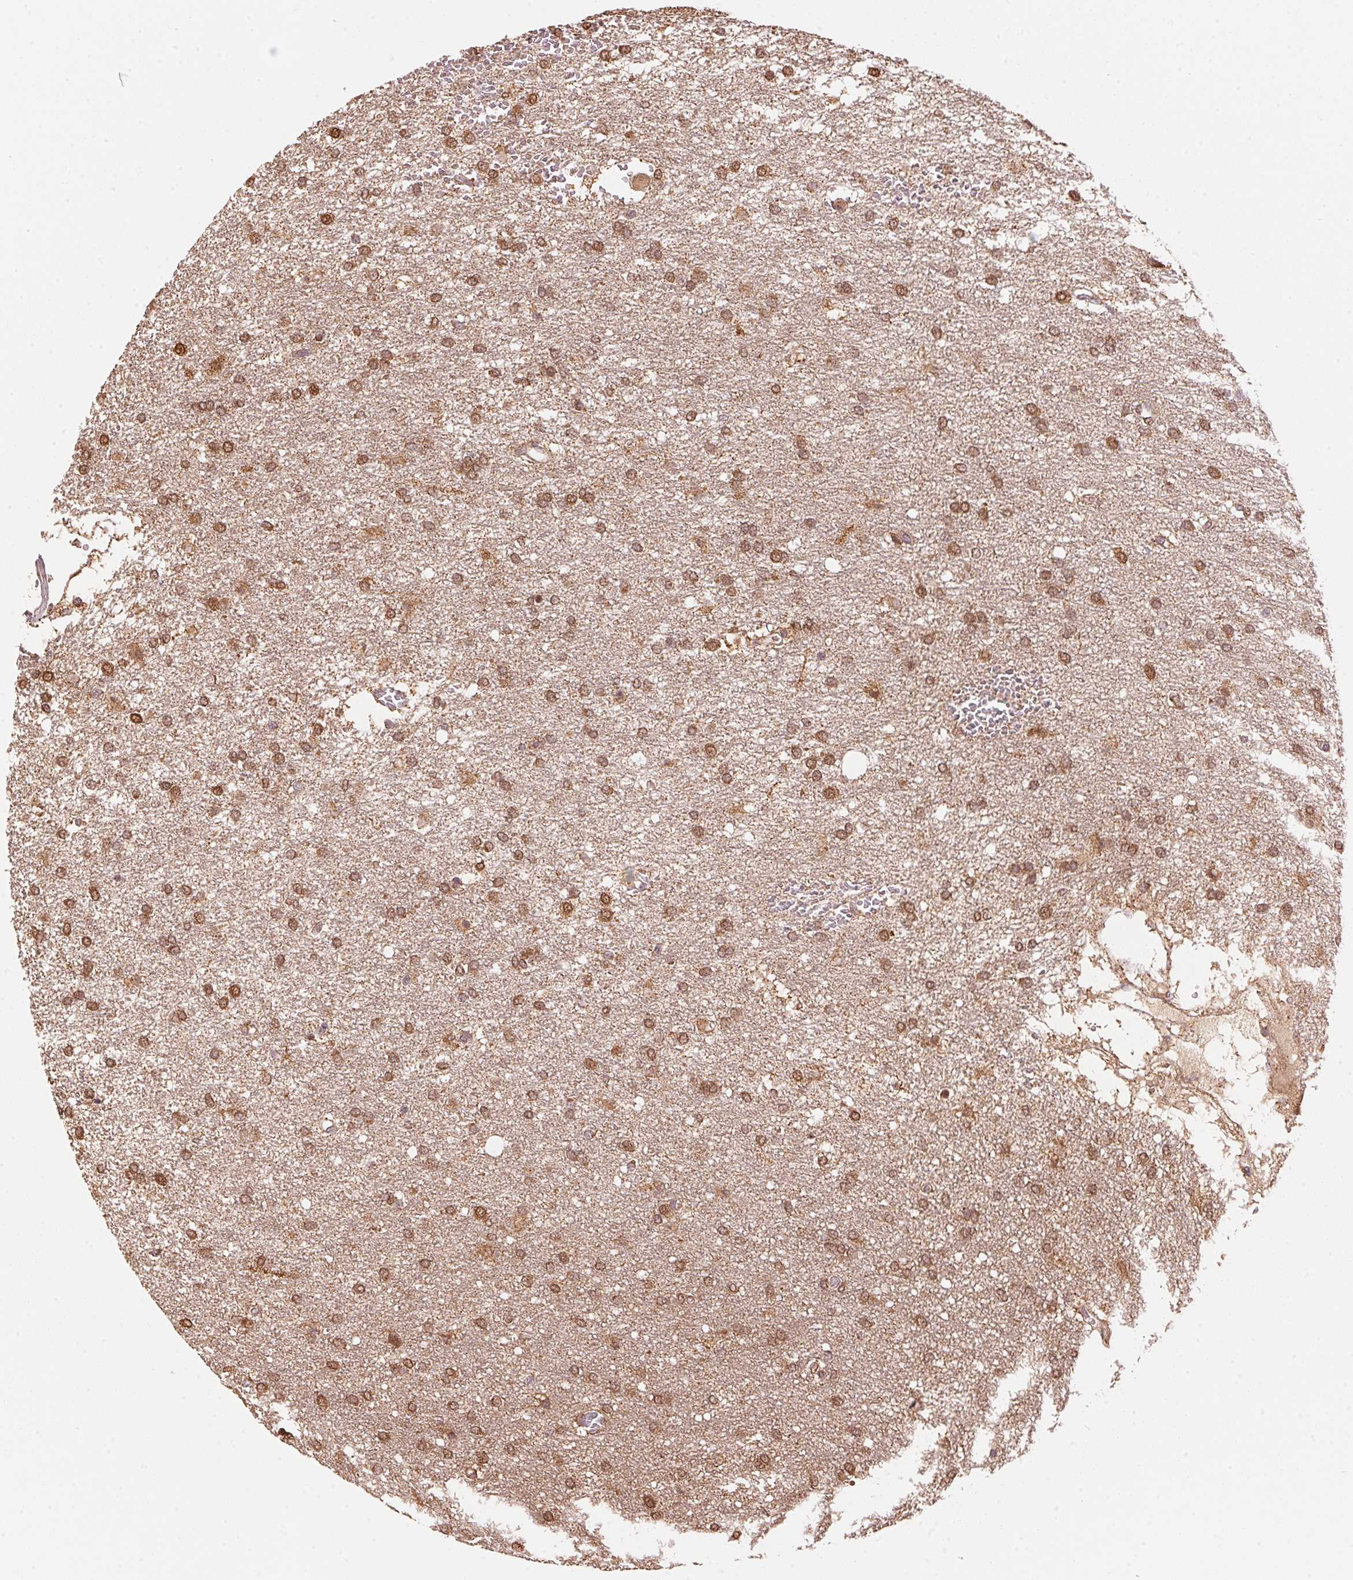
{"staining": {"intensity": "strong", "quantity": ">75%", "location": "cytoplasmic/membranous,nuclear"}, "tissue": "glioma", "cell_type": "Tumor cells", "image_type": "cancer", "snomed": [{"axis": "morphology", "description": "Glioma, malignant, High grade"}, {"axis": "topography", "description": "Brain"}], "caption": "Immunohistochemical staining of glioma shows high levels of strong cytoplasmic/membranous and nuclear protein staining in about >75% of tumor cells.", "gene": "ARHGAP6", "patient": {"sex": "female", "age": 61}}